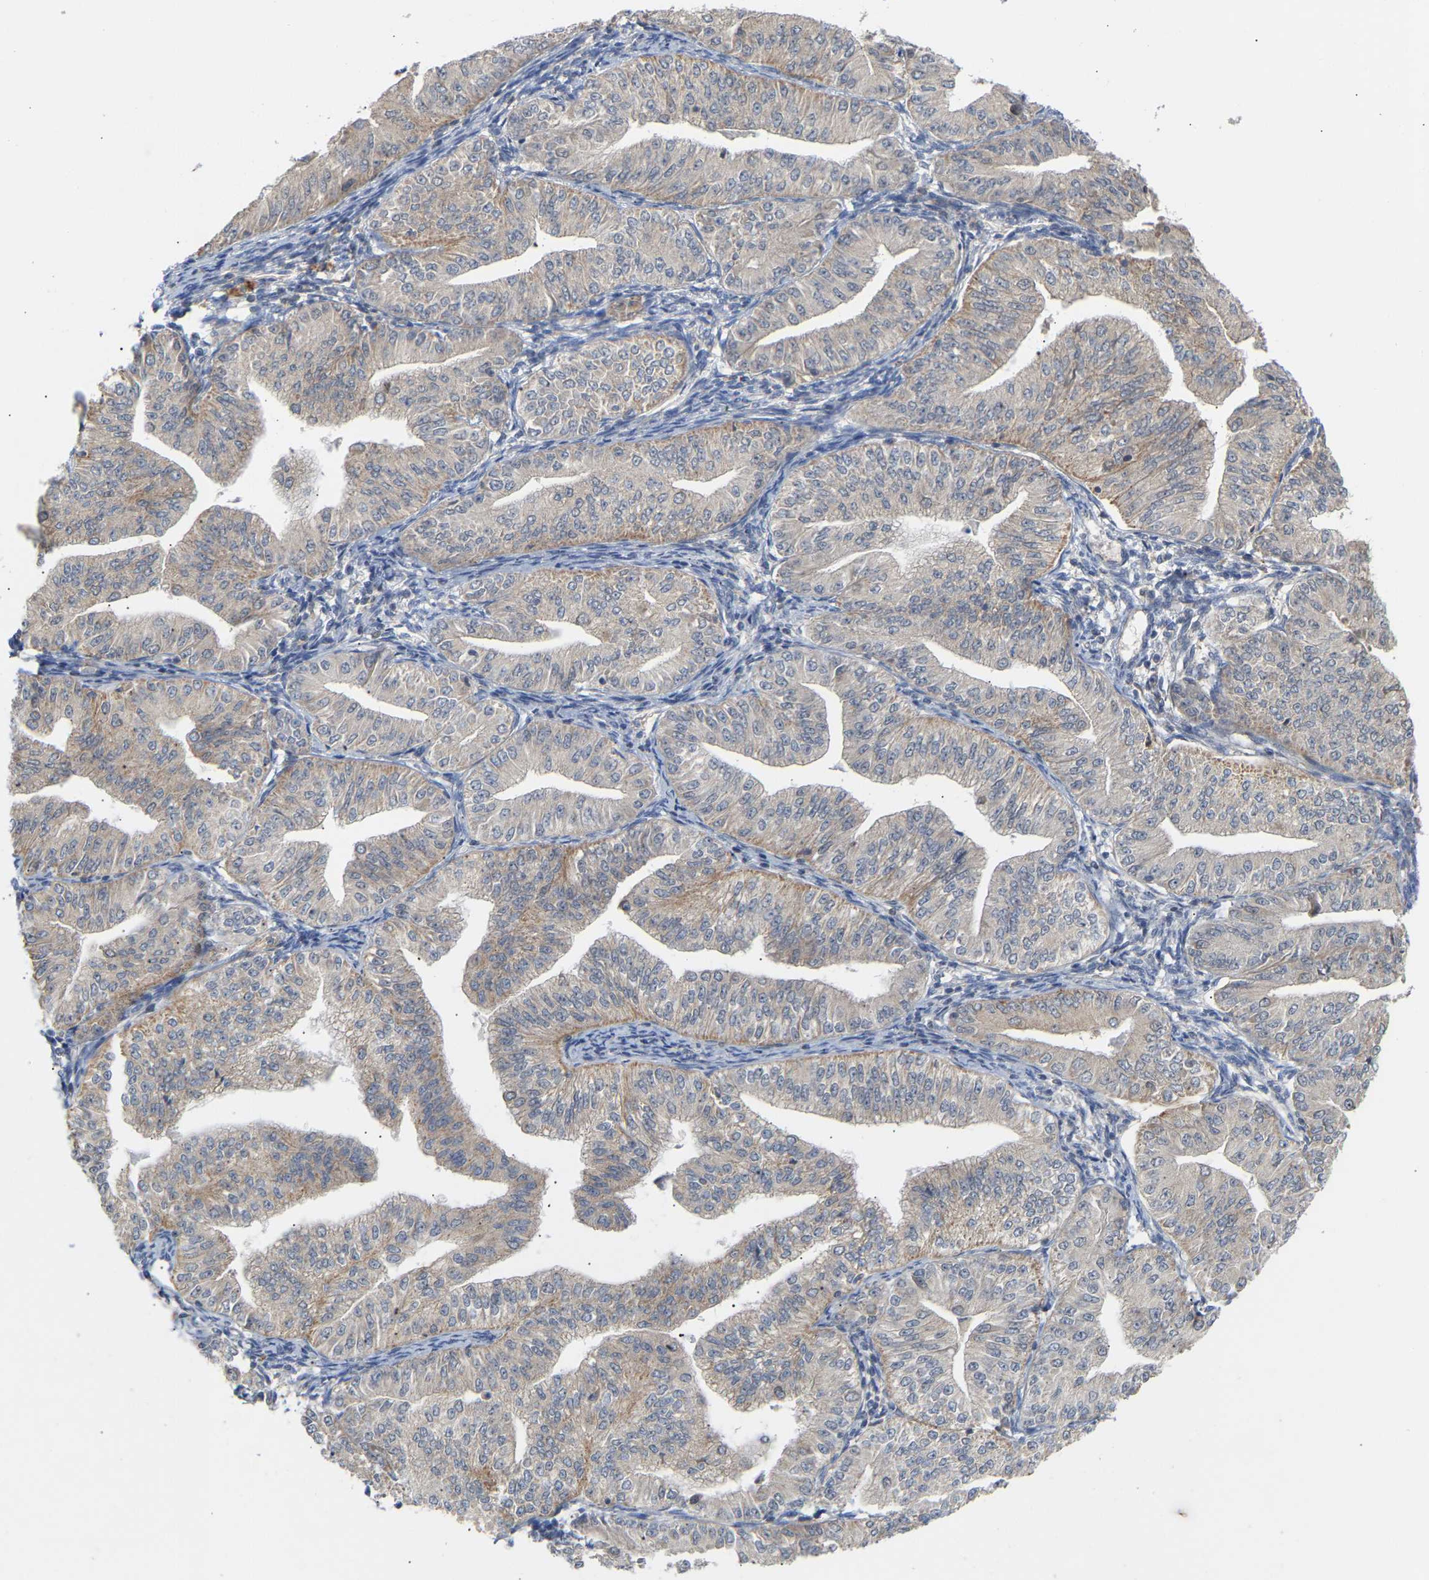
{"staining": {"intensity": "weak", "quantity": "<25%", "location": "cytoplasmic/membranous"}, "tissue": "endometrial cancer", "cell_type": "Tumor cells", "image_type": "cancer", "snomed": [{"axis": "morphology", "description": "Normal tissue, NOS"}, {"axis": "morphology", "description": "Adenocarcinoma, NOS"}, {"axis": "topography", "description": "Endometrium"}], "caption": "Immunohistochemistry image of neoplastic tissue: human adenocarcinoma (endometrial) stained with DAB (3,3'-diaminobenzidine) shows no significant protein positivity in tumor cells.", "gene": "TPMT", "patient": {"sex": "female", "age": 53}}